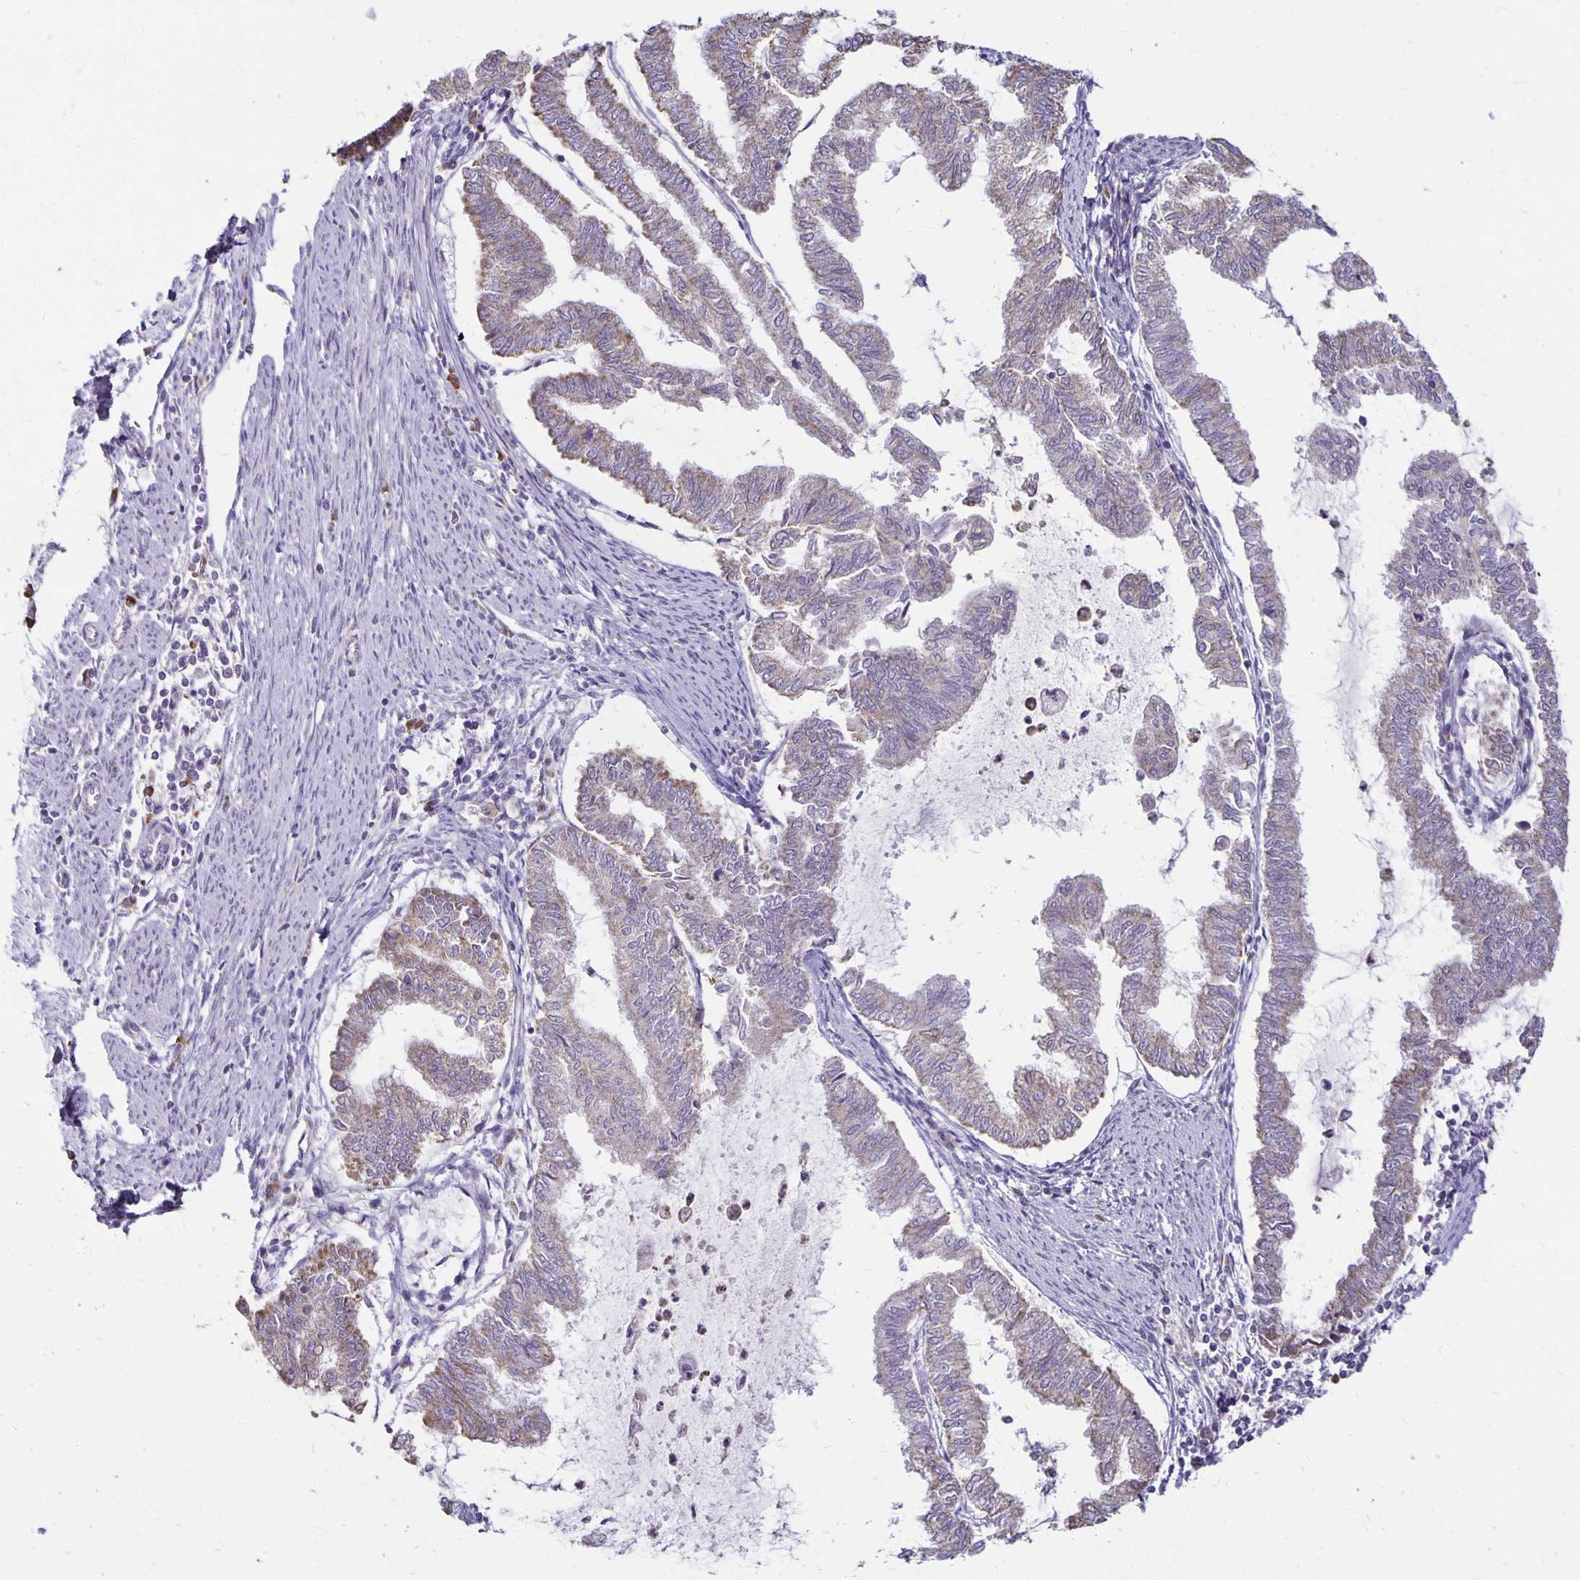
{"staining": {"intensity": "weak", "quantity": "25%-75%", "location": "cytoplasmic/membranous"}, "tissue": "endometrial cancer", "cell_type": "Tumor cells", "image_type": "cancer", "snomed": [{"axis": "morphology", "description": "Adenocarcinoma, NOS"}, {"axis": "topography", "description": "Endometrium"}], "caption": "High-magnification brightfield microscopy of endometrial adenocarcinoma stained with DAB (3,3'-diaminobenzidine) (brown) and counterstained with hematoxylin (blue). tumor cells exhibit weak cytoplasmic/membranous expression is appreciated in approximately25%-75% of cells.", "gene": "FN3K", "patient": {"sex": "female", "age": 79}}